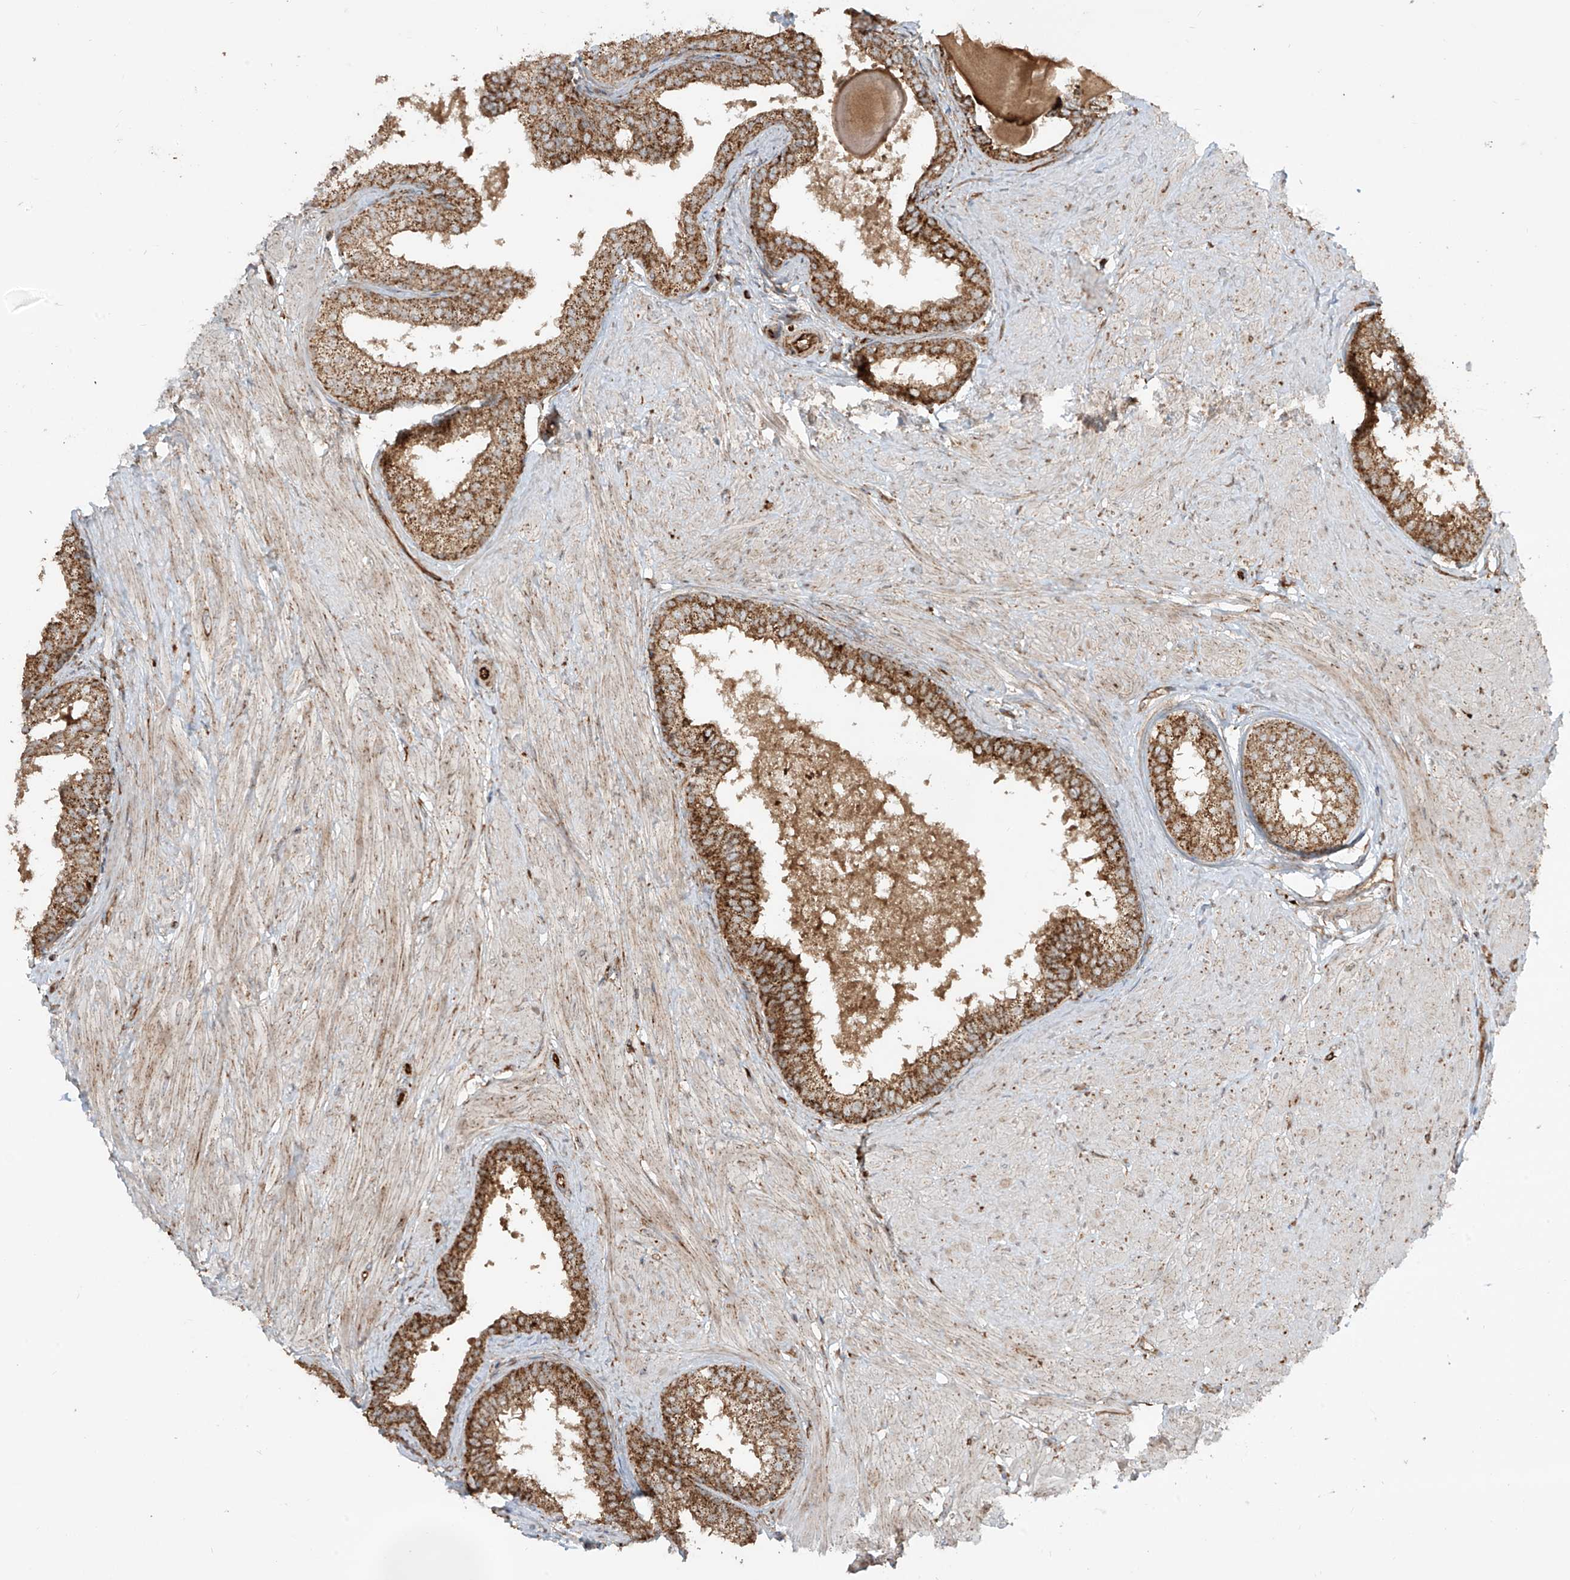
{"staining": {"intensity": "moderate", "quantity": ">75%", "location": "cytoplasmic/membranous"}, "tissue": "prostate", "cell_type": "Glandular cells", "image_type": "normal", "snomed": [{"axis": "morphology", "description": "Normal tissue, NOS"}, {"axis": "topography", "description": "Prostate"}], "caption": "Immunohistochemical staining of unremarkable prostate exhibits medium levels of moderate cytoplasmic/membranous expression in about >75% of glandular cells. (Stains: DAB (3,3'-diaminobenzidine) in brown, nuclei in blue, Microscopy: brightfield microscopy at high magnification).", "gene": "EIF5B", "patient": {"sex": "male", "age": 48}}